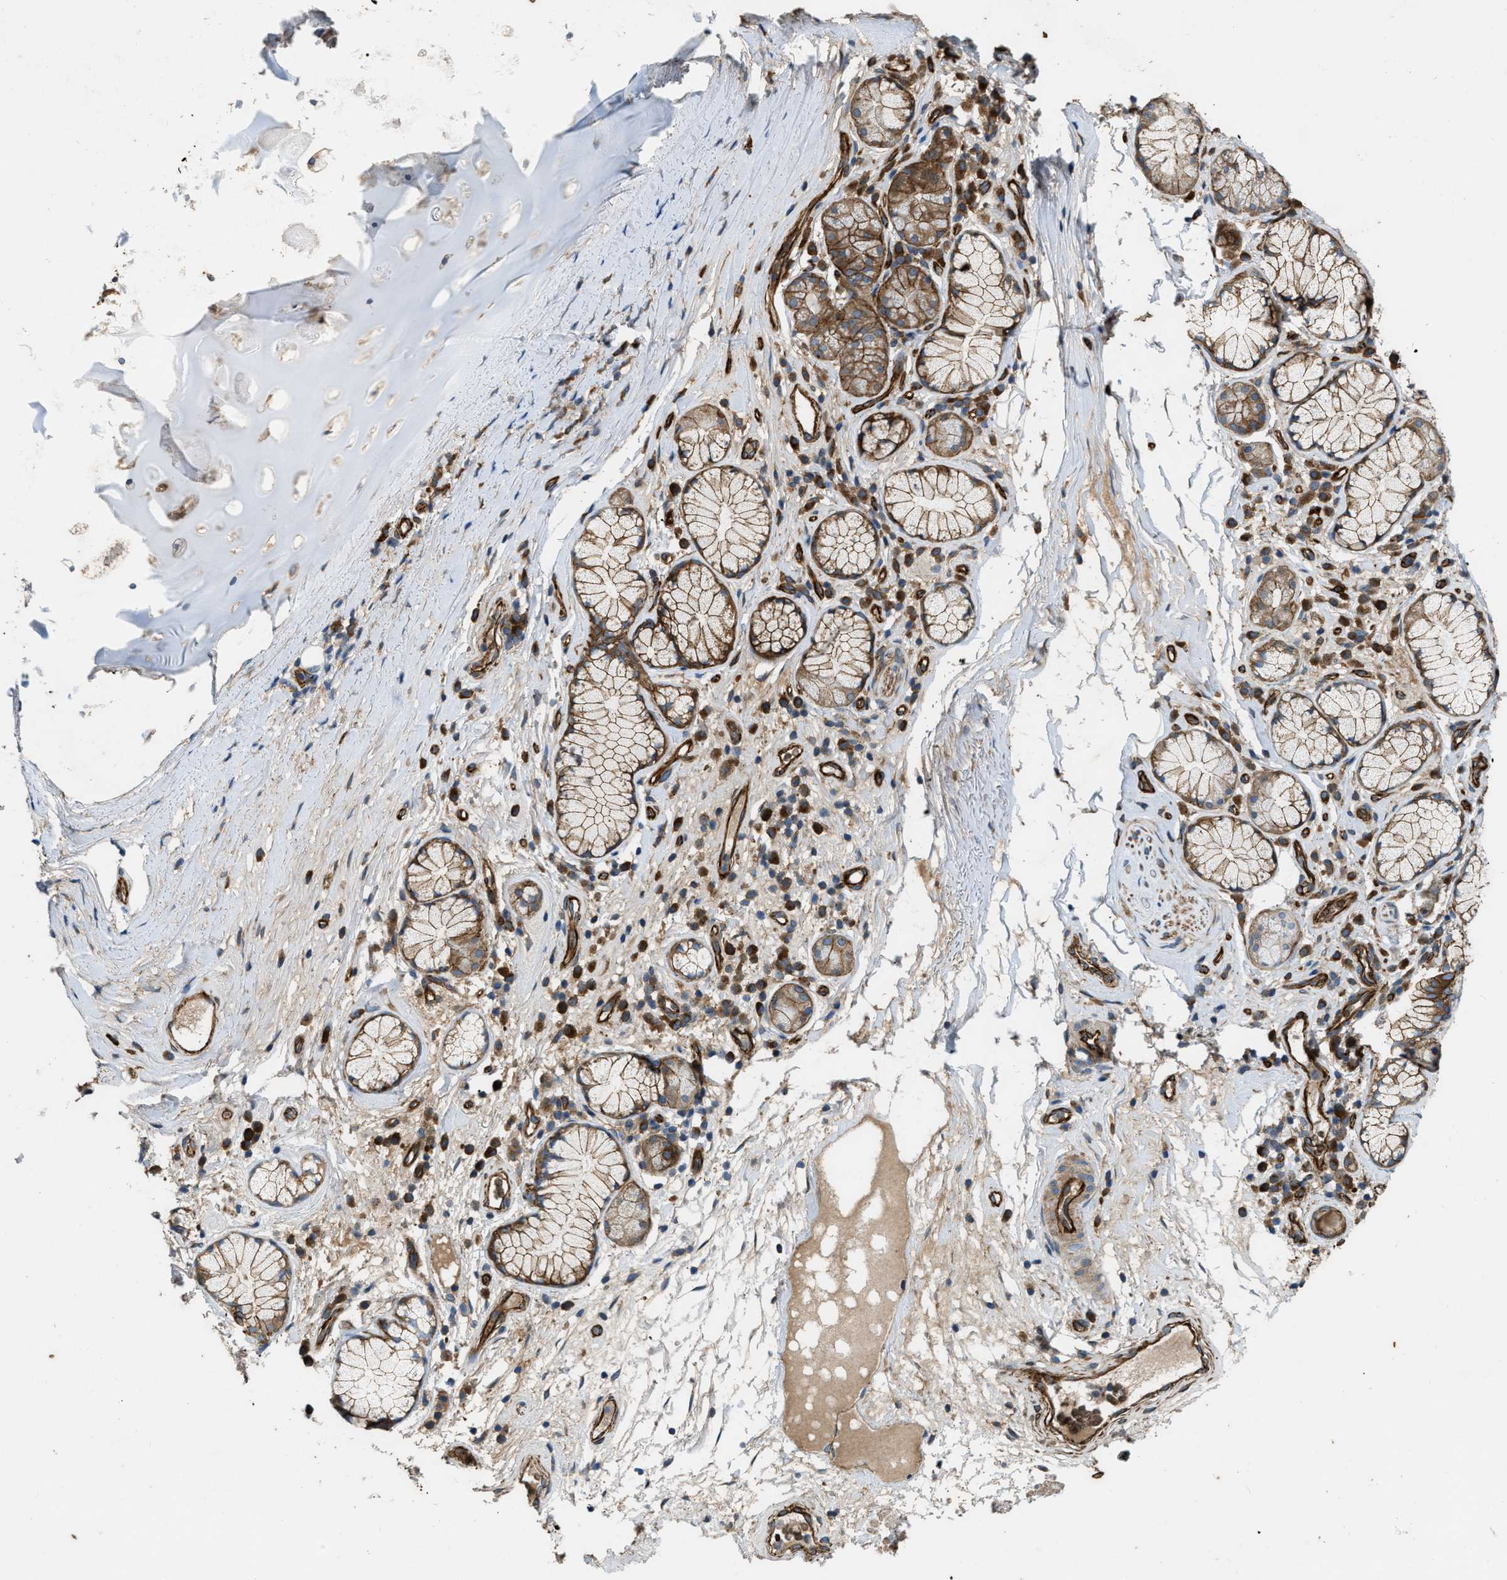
{"staining": {"intensity": "strong", "quantity": ">75%", "location": "cytoplasmic/membranous"}, "tissue": "bronchus", "cell_type": "Respiratory epithelial cells", "image_type": "normal", "snomed": [{"axis": "morphology", "description": "Normal tissue, NOS"}, {"axis": "morphology", "description": "Inflammation, NOS"}, {"axis": "topography", "description": "Cartilage tissue"}, {"axis": "topography", "description": "Bronchus"}], "caption": "IHC staining of benign bronchus, which shows high levels of strong cytoplasmic/membranous positivity in approximately >75% of respiratory epithelial cells indicating strong cytoplasmic/membranous protein staining. The staining was performed using DAB (brown) for protein detection and nuclei were counterstained in hematoxylin (blue).", "gene": "ERC1", "patient": {"sex": "male", "age": 77}}